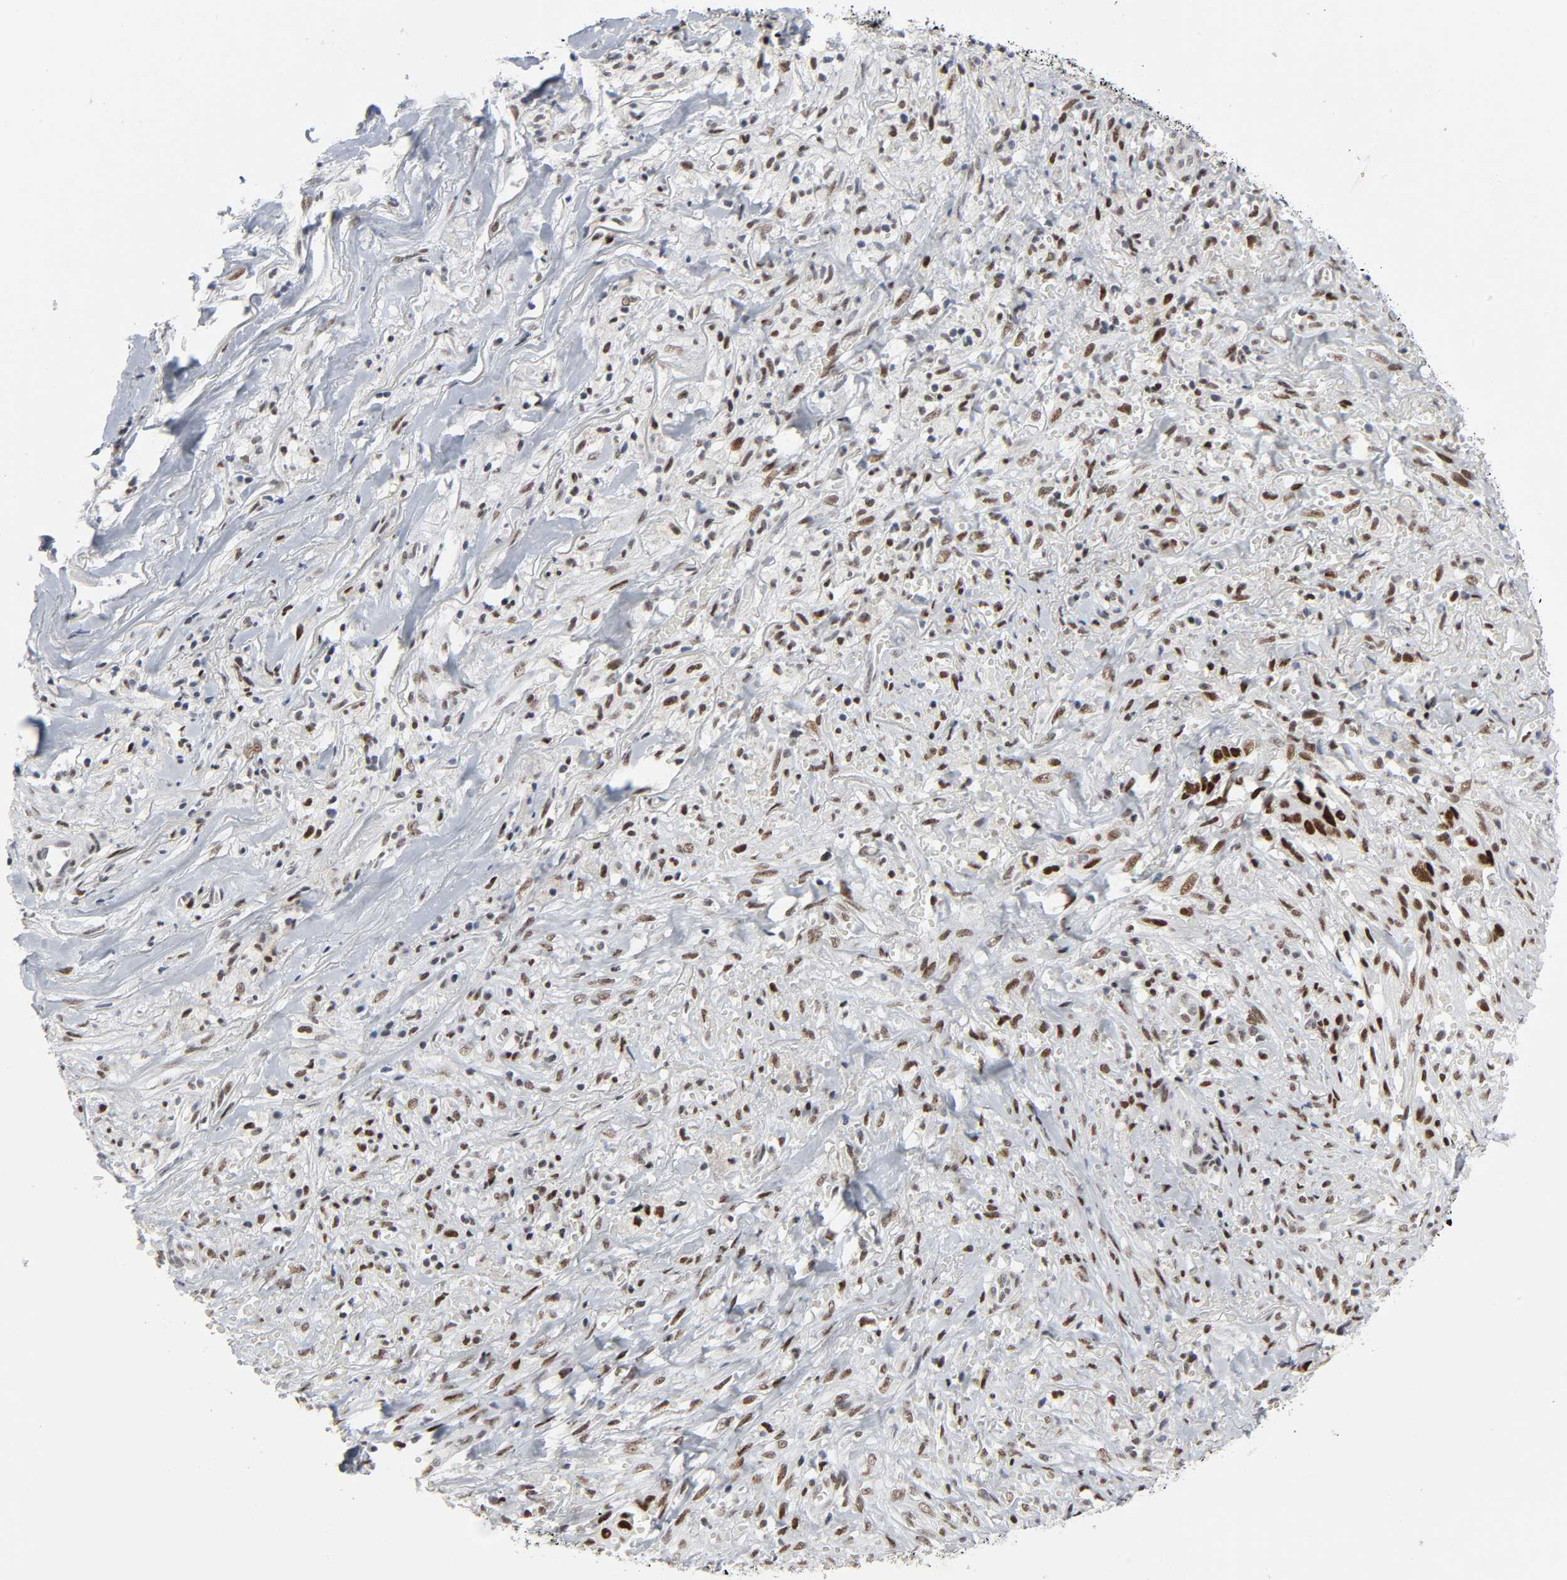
{"staining": {"intensity": "strong", "quantity": ">75%", "location": "nuclear"}, "tissue": "liver cancer", "cell_type": "Tumor cells", "image_type": "cancer", "snomed": [{"axis": "morphology", "description": "Cholangiocarcinoma"}, {"axis": "topography", "description": "Liver"}], "caption": "Strong nuclear protein positivity is seen in approximately >75% of tumor cells in liver cholangiocarcinoma.", "gene": "HSF1", "patient": {"sex": "female", "age": 70}}